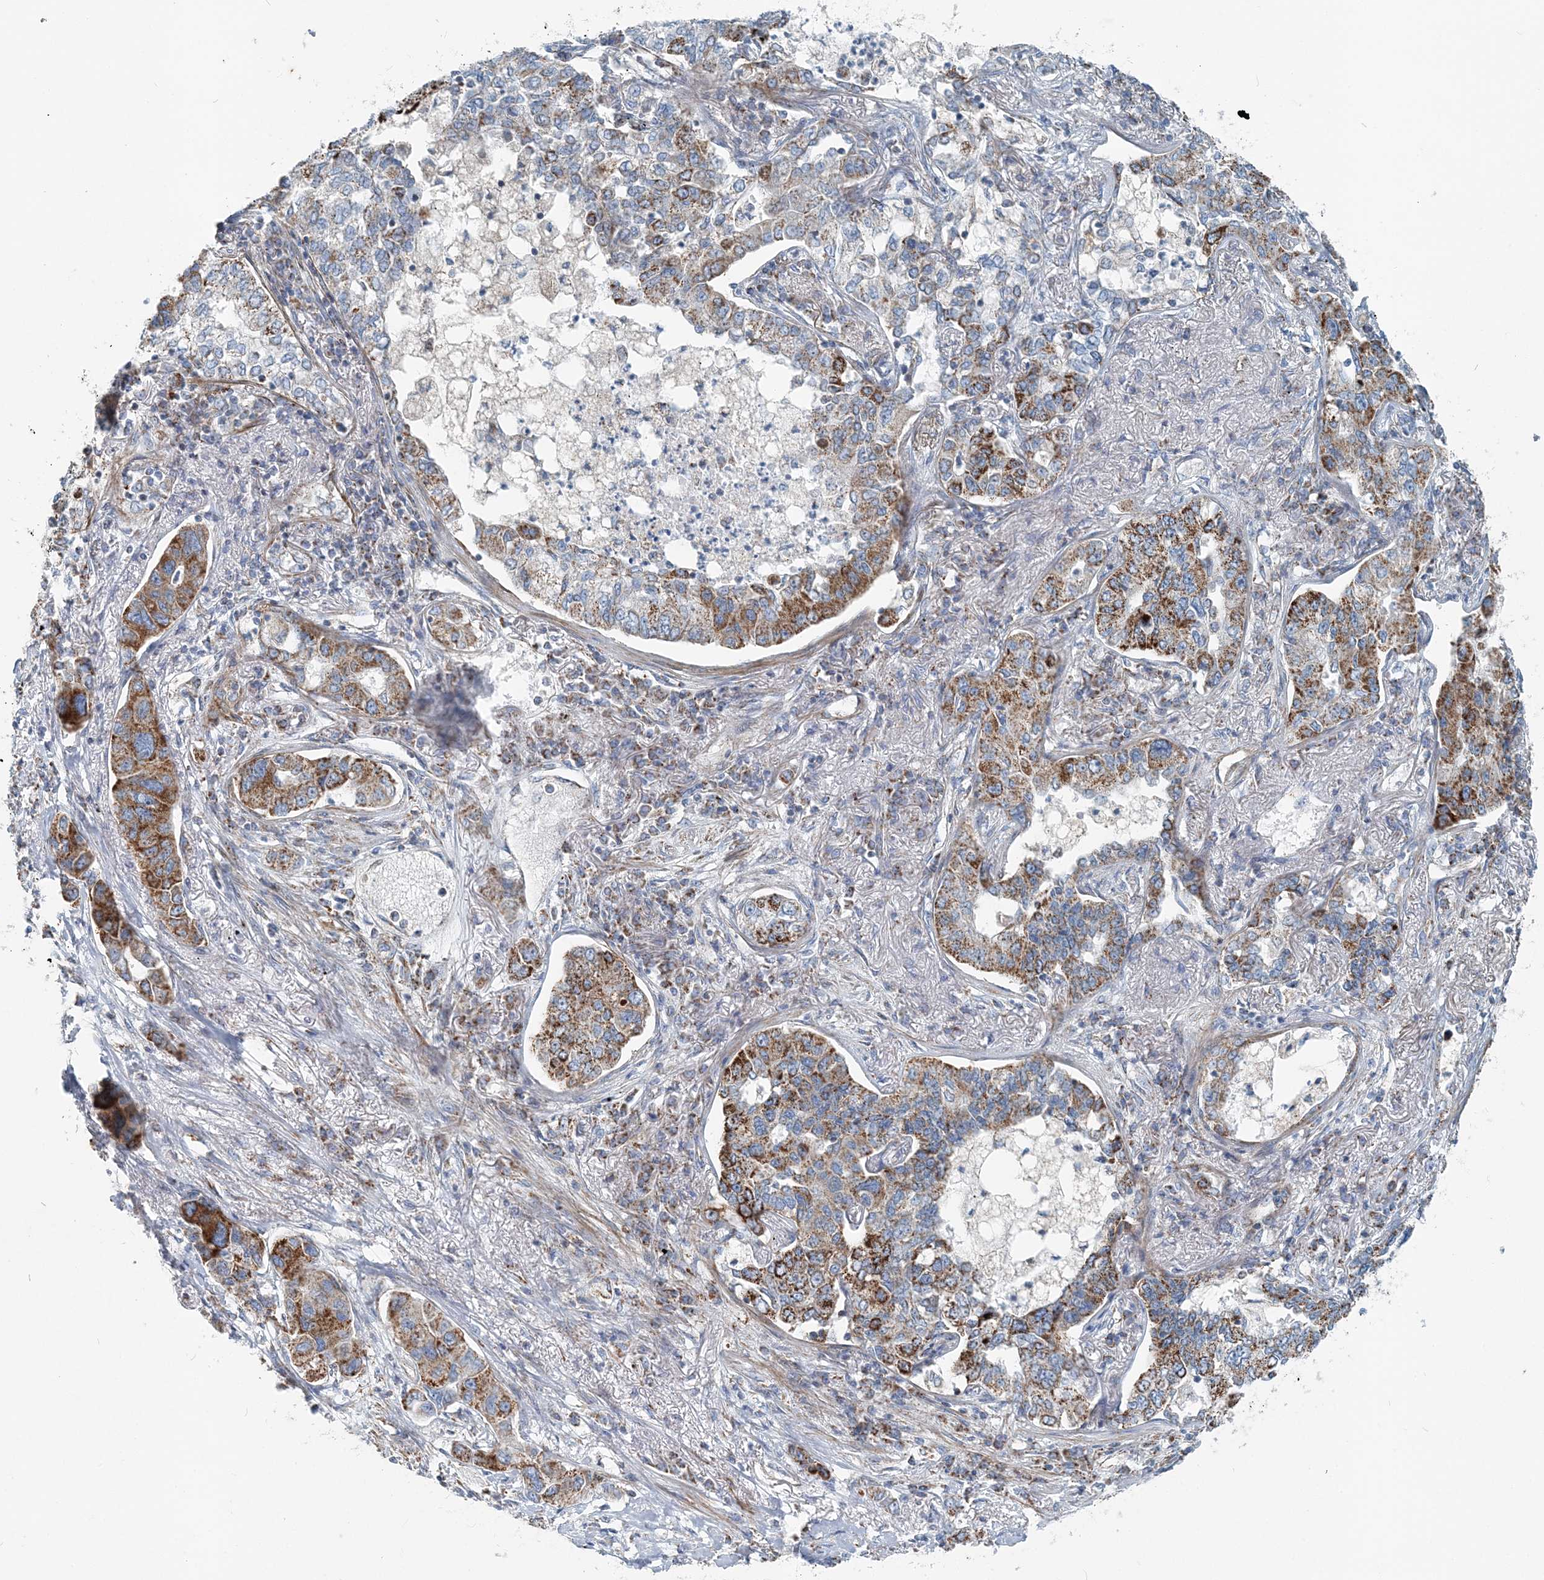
{"staining": {"intensity": "strong", "quantity": "25%-75%", "location": "cytoplasmic/membranous"}, "tissue": "lung cancer", "cell_type": "Tumor cells", "image_type": "cancer", "snomed": [{"axis": "morphology", "description": "Adenocarcinoma, NOS"}, {"axis": "topography", "description": "Lung"}], "caption": "An immunohistochemistry photomicrograph of tumor tissue is shown. Protein staining in brown shows strong cytoplasmic/membranous positivity in adenocarcinoma (lung) within tumor cells.", "gene": "INTU", "patient": {"sex": "male", "age": 49}}